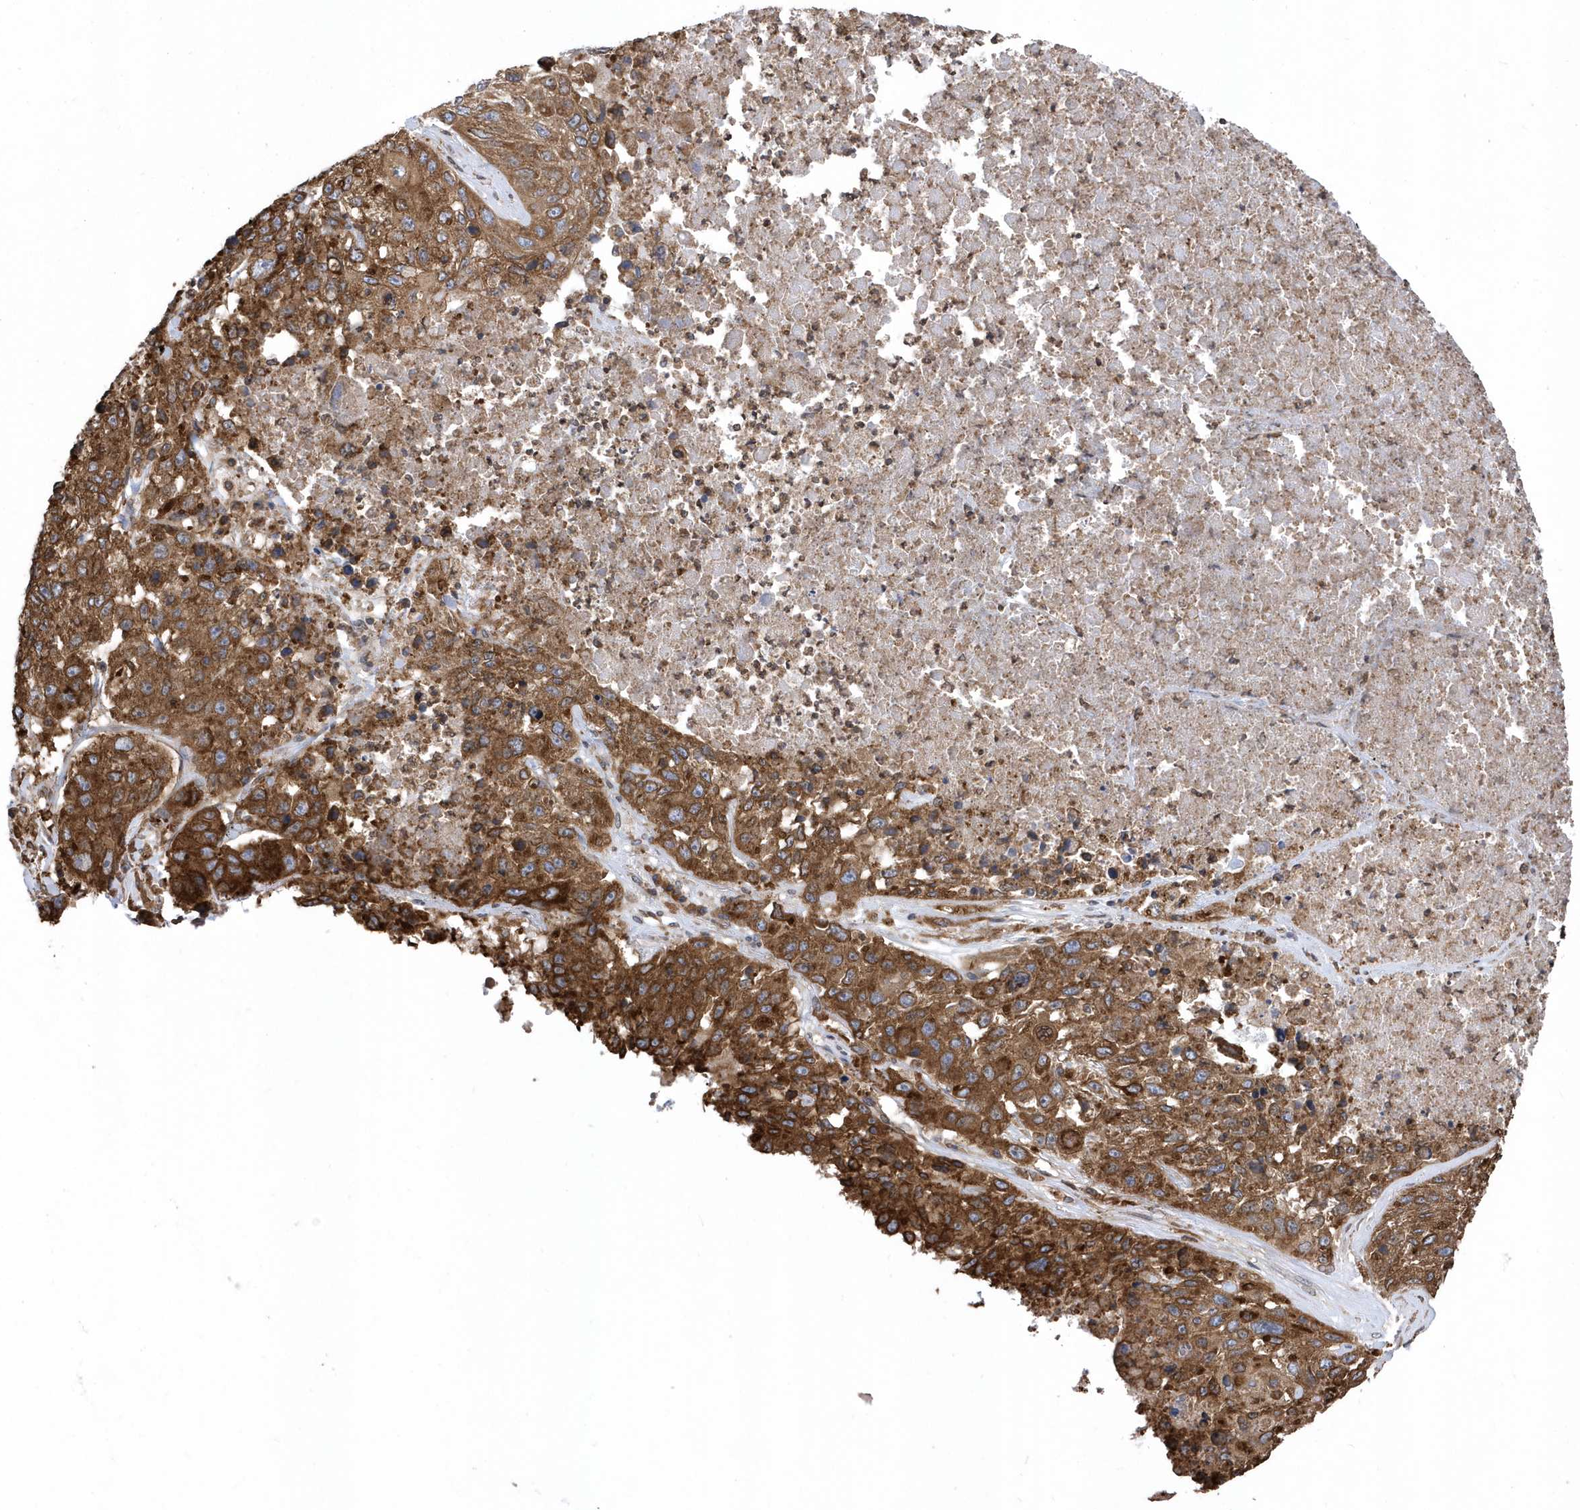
{"staining": {"intensity": "strong", "quantity": ">75%", "location": "cytoplasmic/membranous"}, "tissue": "lung cancer", "cell_type": "Tumor cells", "image_type": "cancer", "snomed": [{"axis": "morphology", "description": "Squamous cell carcinoma, NOS"}, {"axis": "topography", "description": "Lung"}], "caption": "Immunohistochemical staining of human lung squamous cell carcinoma shows high levels of strong cytoplasmic/membranous protein expression in approximately >75% of tumor cells. The protein is shown in brown color, while the nuclei are stained blue.", "gene": "VAMP7", "patient": {"sex": "male", "age": 61}}